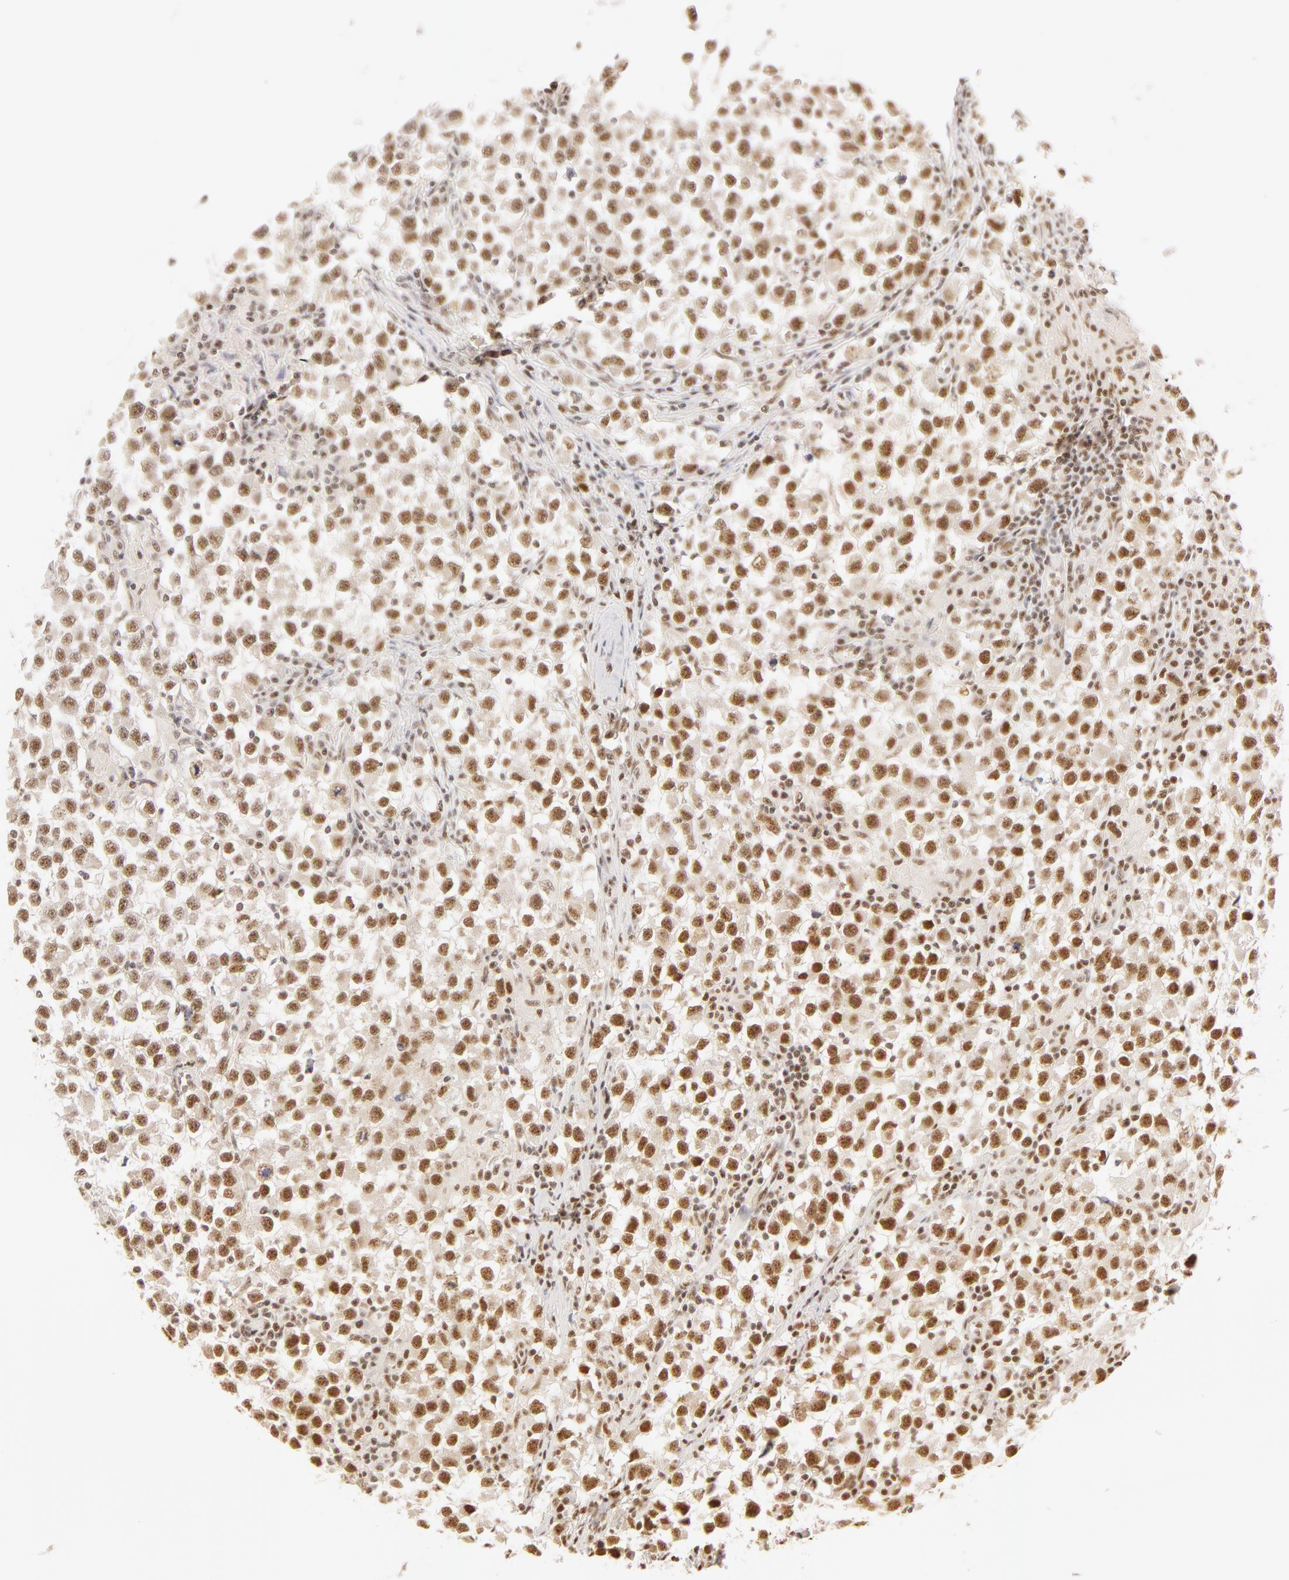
{"staining": {"intensity": "moderate", "quantity": ">75%", "location": "nuclear"}, "tissue": "testis cancer", "cell_type": "Tumor cells", "image_type": "cancer", "snomed": [{"axis": "morphology", "description": "Seminoma, NOS"}, {"axis": "topography", "description": "Testis"}], "caption": "Immunohistochemical staining of human testis seminoma exhibits moderate nuclear protein staining in approximately >75% of tumor cells. (DAB (3,3'-diaminobenzidine) = brown stain, brightfield microscopy at high magnification).", "gene": "RBM39", "patient": {"sex": "male", "age": 33}}